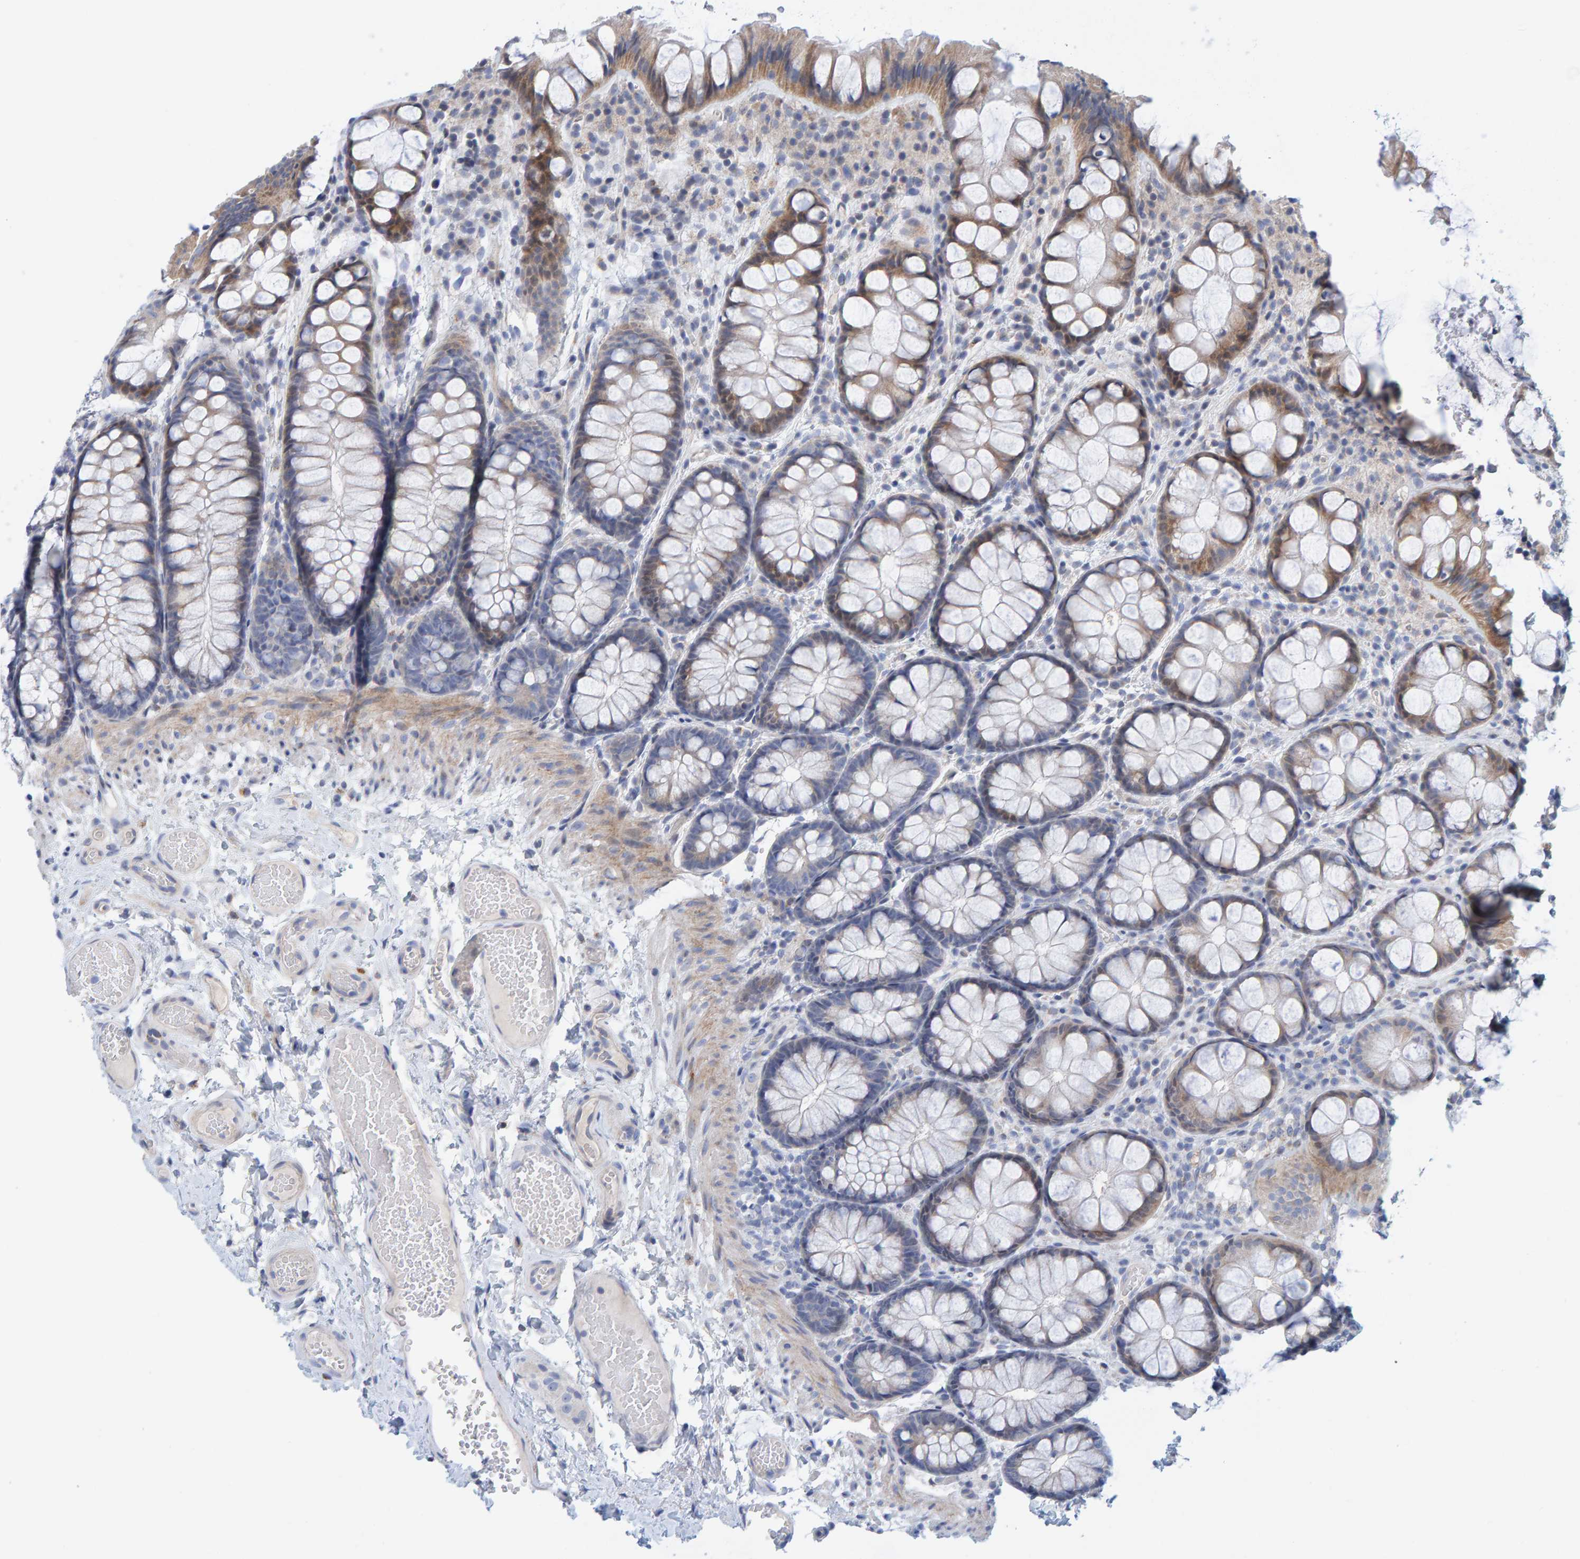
{"staining": {"intensity": "weak", "quantity": ">75%", "location": "cytoplasmic/membranous"}, "tissue": "colon", "cell_type": "Endothelial cells", "image_type": "normal", "snomed": [{"axis": "morphology", "description": "Normal tissue, NOS"}, {"axis": "topography", "description": "Colon"}], "caption": "Brown immunohistochemical staining in benign colon exhibits weak cytoplasmic/membranous positivity in approximately >75% of endothelial cells.", "gene": "ZC3H3", "patient": {"sex": "male", "age": 47}}